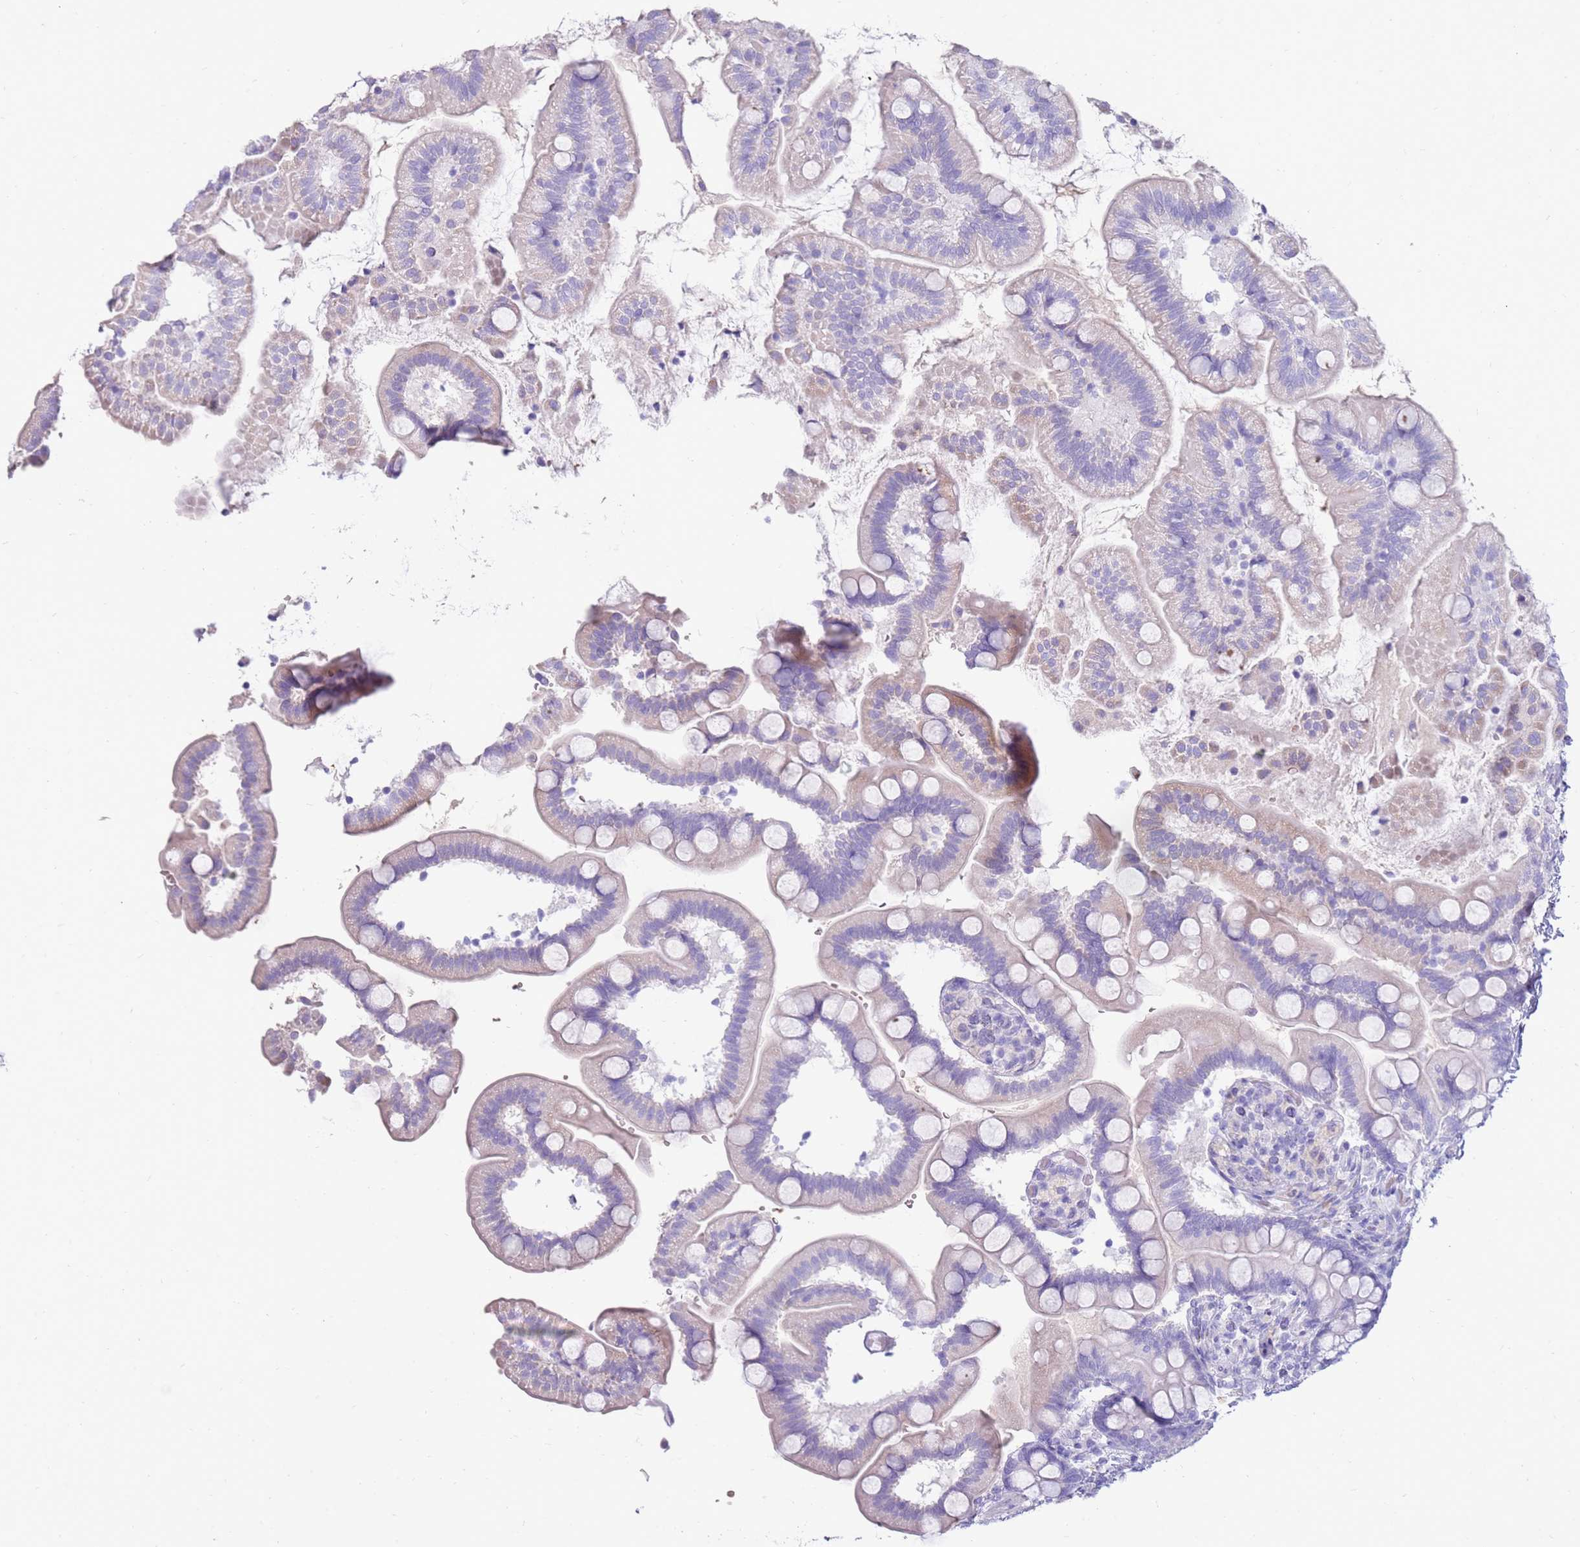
{"staining": {"intensity": "negative", "quantity": "none", "location": "none"}, "tissue": "small intestine", "cell_type": "Glandular cells", "image_type": "normal", "snomed": [{"axis": "morphology", "description": "Normal tissue, NOS"}, {"axis": "topography", "description": "Small intestine"}], "caption": "A micrograph of small intestine stained for a protein demonstrates no brown staining in glandular cells. (DAB (3,3'-diaminobenzidine) IHC visualized using brightfield microscopy, high magnification).", "gene": "EVPLL", "patient": {"sex": "female", "age": 64}}